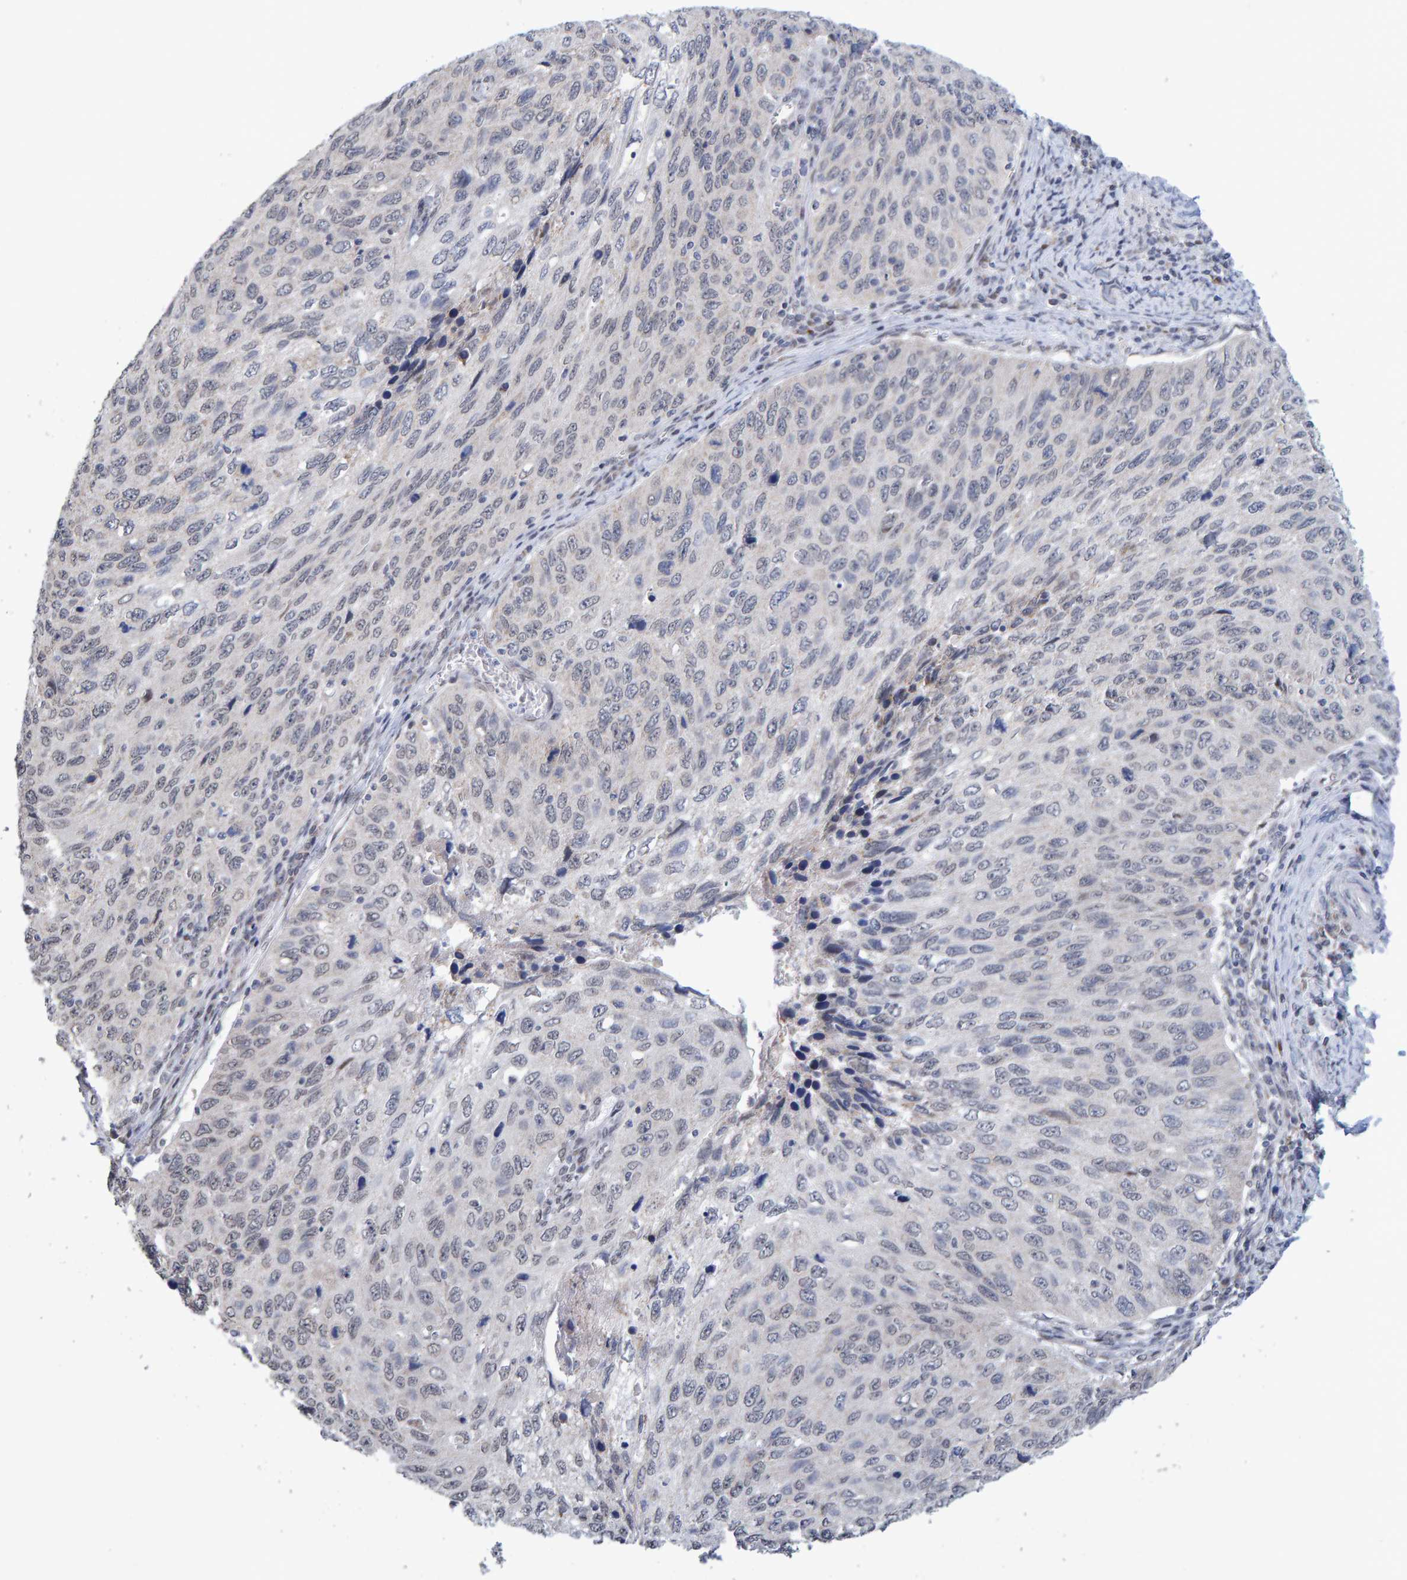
{"staining": {"intensity": "negative", "quantity": "none", "location": "none"}, "tissue": "cervical cancer", "cell_type": "Tumor cells", "image_type": "cancer", "snomed": [{"axis": "morphology", "description": "Squamous cell carcinoma, NOS"}, {"axis": "topography", "description": "Cervix"}], "caption": "An IHC image of cervical cancer (squamous cell carcinoma) is shown. There is no staining in tumor cells of cervical cancer (squamous cell carcinoma). The staining was performed using DAB (3,3'-diaminobenzidine) to visualize the protein expression in brown, while the nuclei were stained in blue with hematoxylin (Magnification: 20x).", "gene": "USP43", "patient": {"sex": "female", "age": 53}}